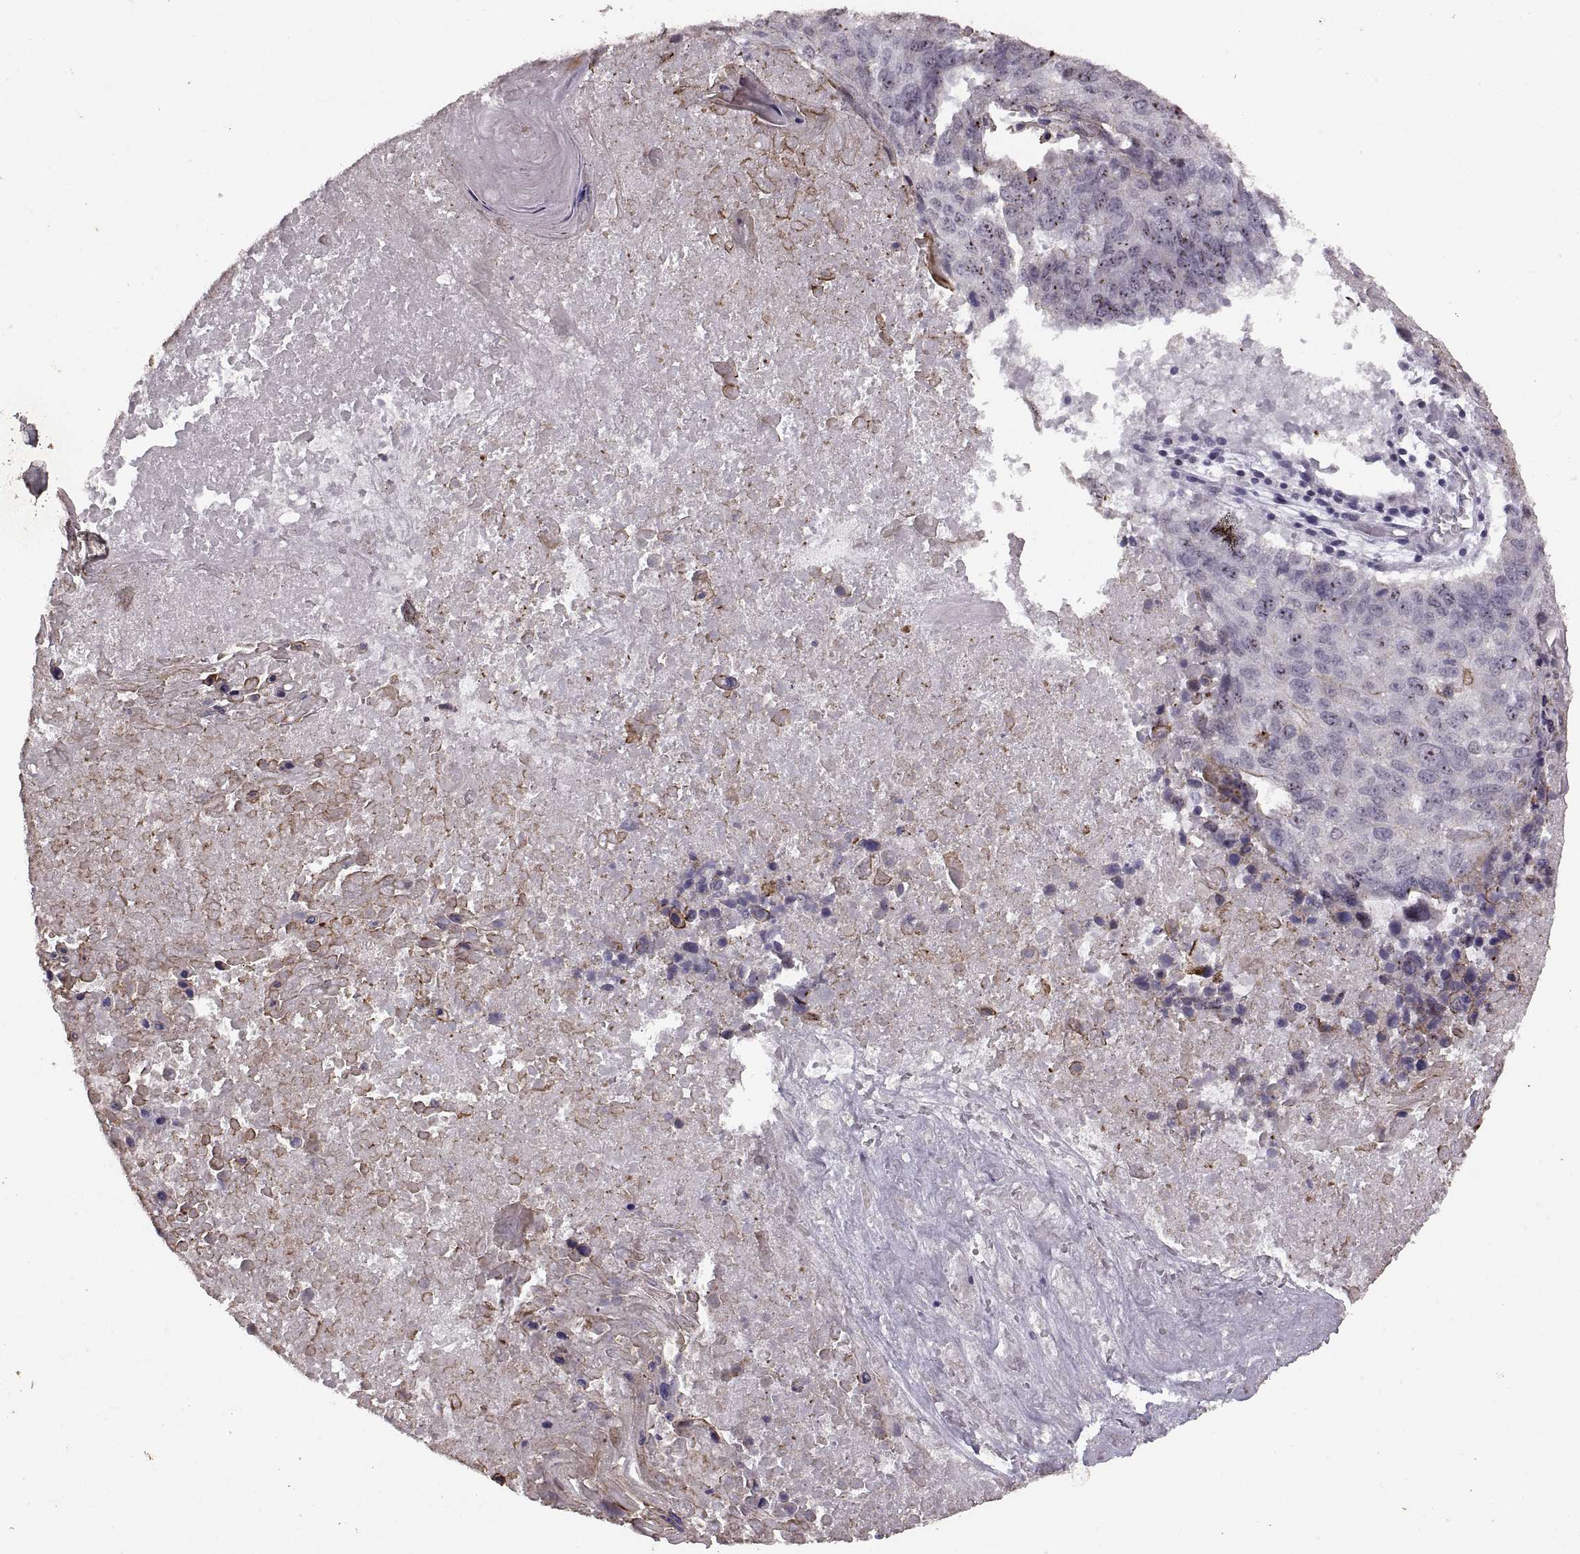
{"staining": {"intensity": "negative", "quantity": "none", "location": "none"}, "tissue": "lung cancer", "cell_type": "Tumor cells", "image_type": "cancer", "snomed": [{"axis": "morphology", "description": "Squamous cell carcinoma, NOS"}, {"axis": "topography", "description": "Lung"}], "caption": "This histopathology image is of lung squamous cell carcinoma stained with immunohistochemistry to label a protein in brown with the nuclei are counter-stained blue. There is no positivity in tumor cells. Nuclei are stained in blue.", "gene": "PALS1", "patient": {"sex": "male", "age": 73}}